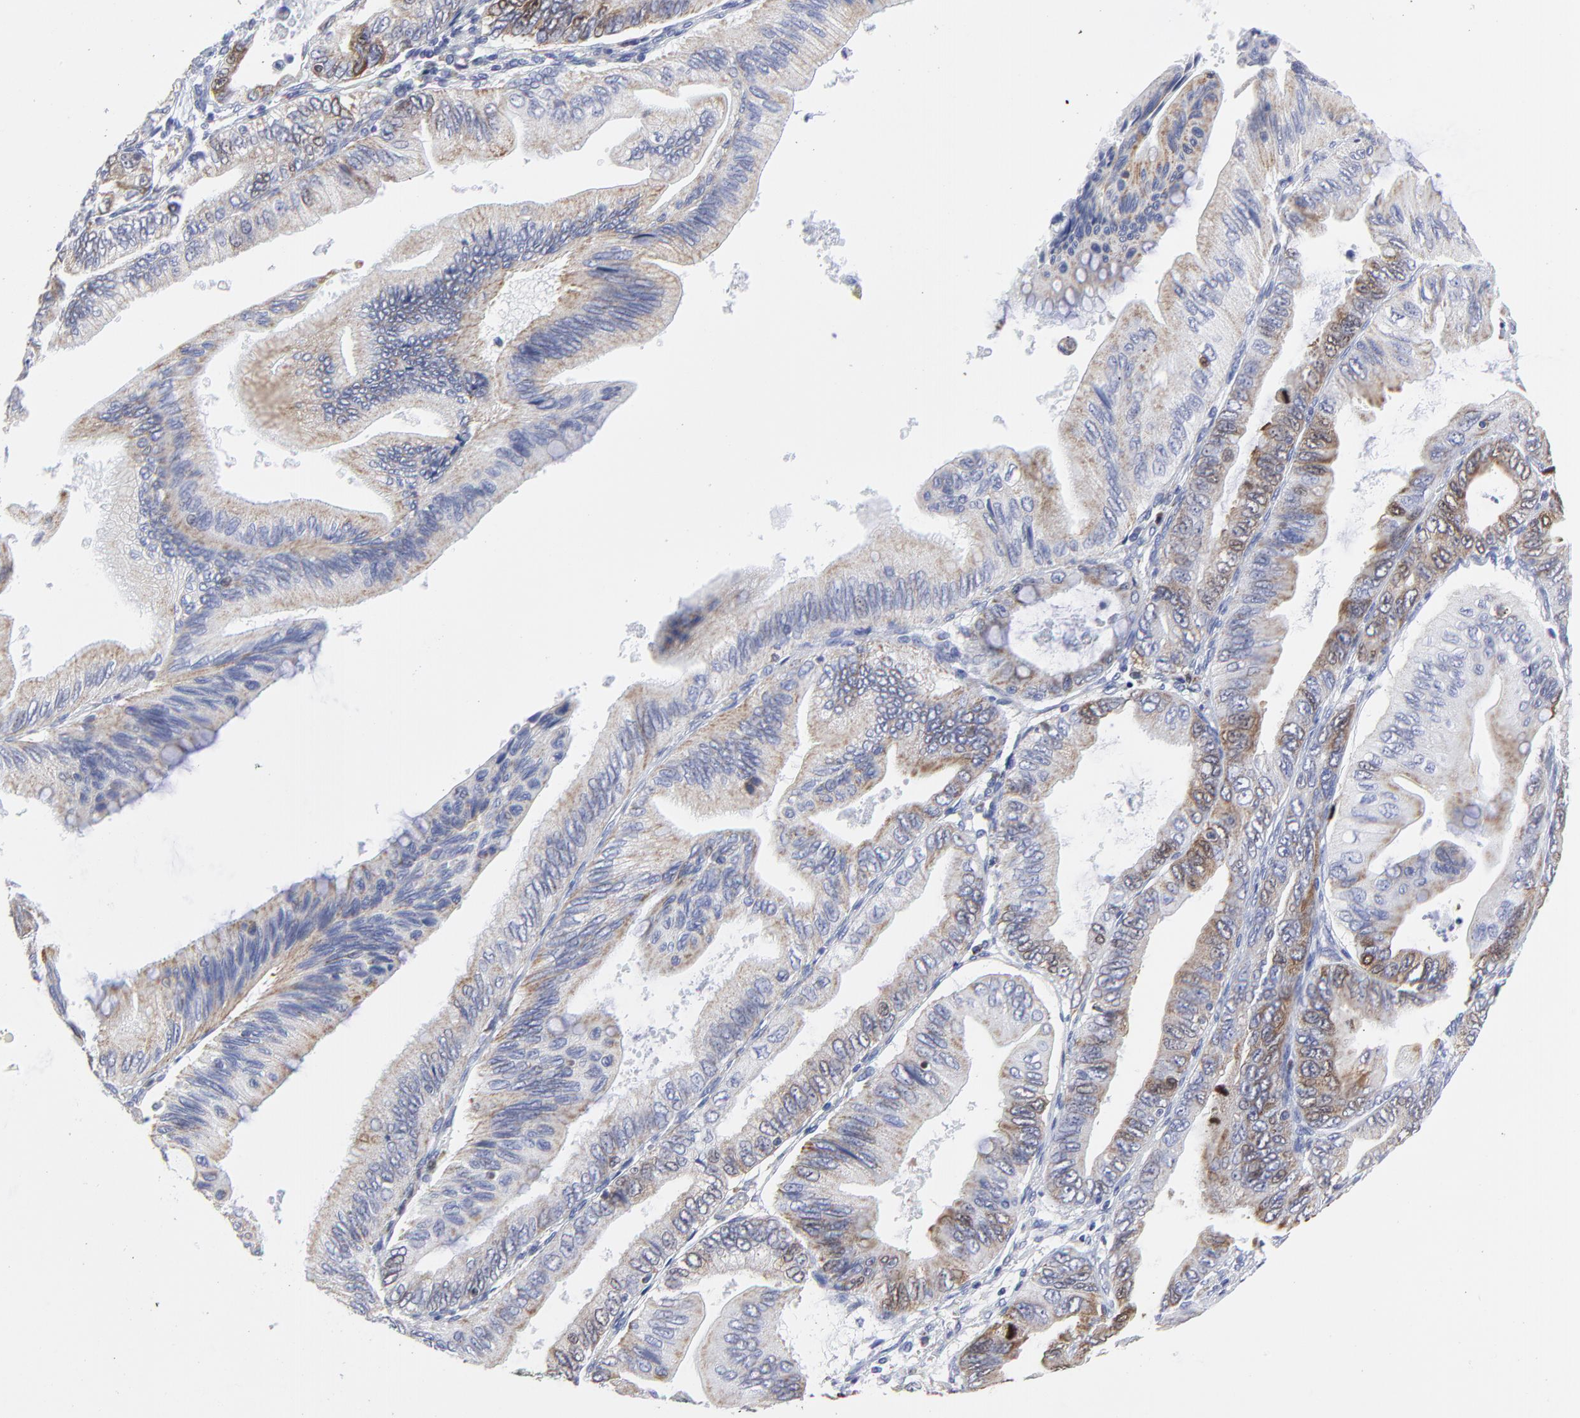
{"staining": {"intensity": "moderate", "quantity": "<25%", "location": "cytoplasmic/membranous,nuclear"}, "tissue": "pancreatic cancer", "cell_type": "Tumor cells", "image_type": "cancer", "snomed": [{"axis": "morphology", "description": "Adenocarcinoma, NOS"}, {"axis": "topography", "description": "Pancreas"}], "caption": "A histopathology image of human pancreatic adenocarcinoma stained for a protein demonstrates moderate cytoplasmic/membranous and nuclear brown staining in tumor cells.", "gene": "NCAPH", "patient": {"sex": "female", "age": 66}}